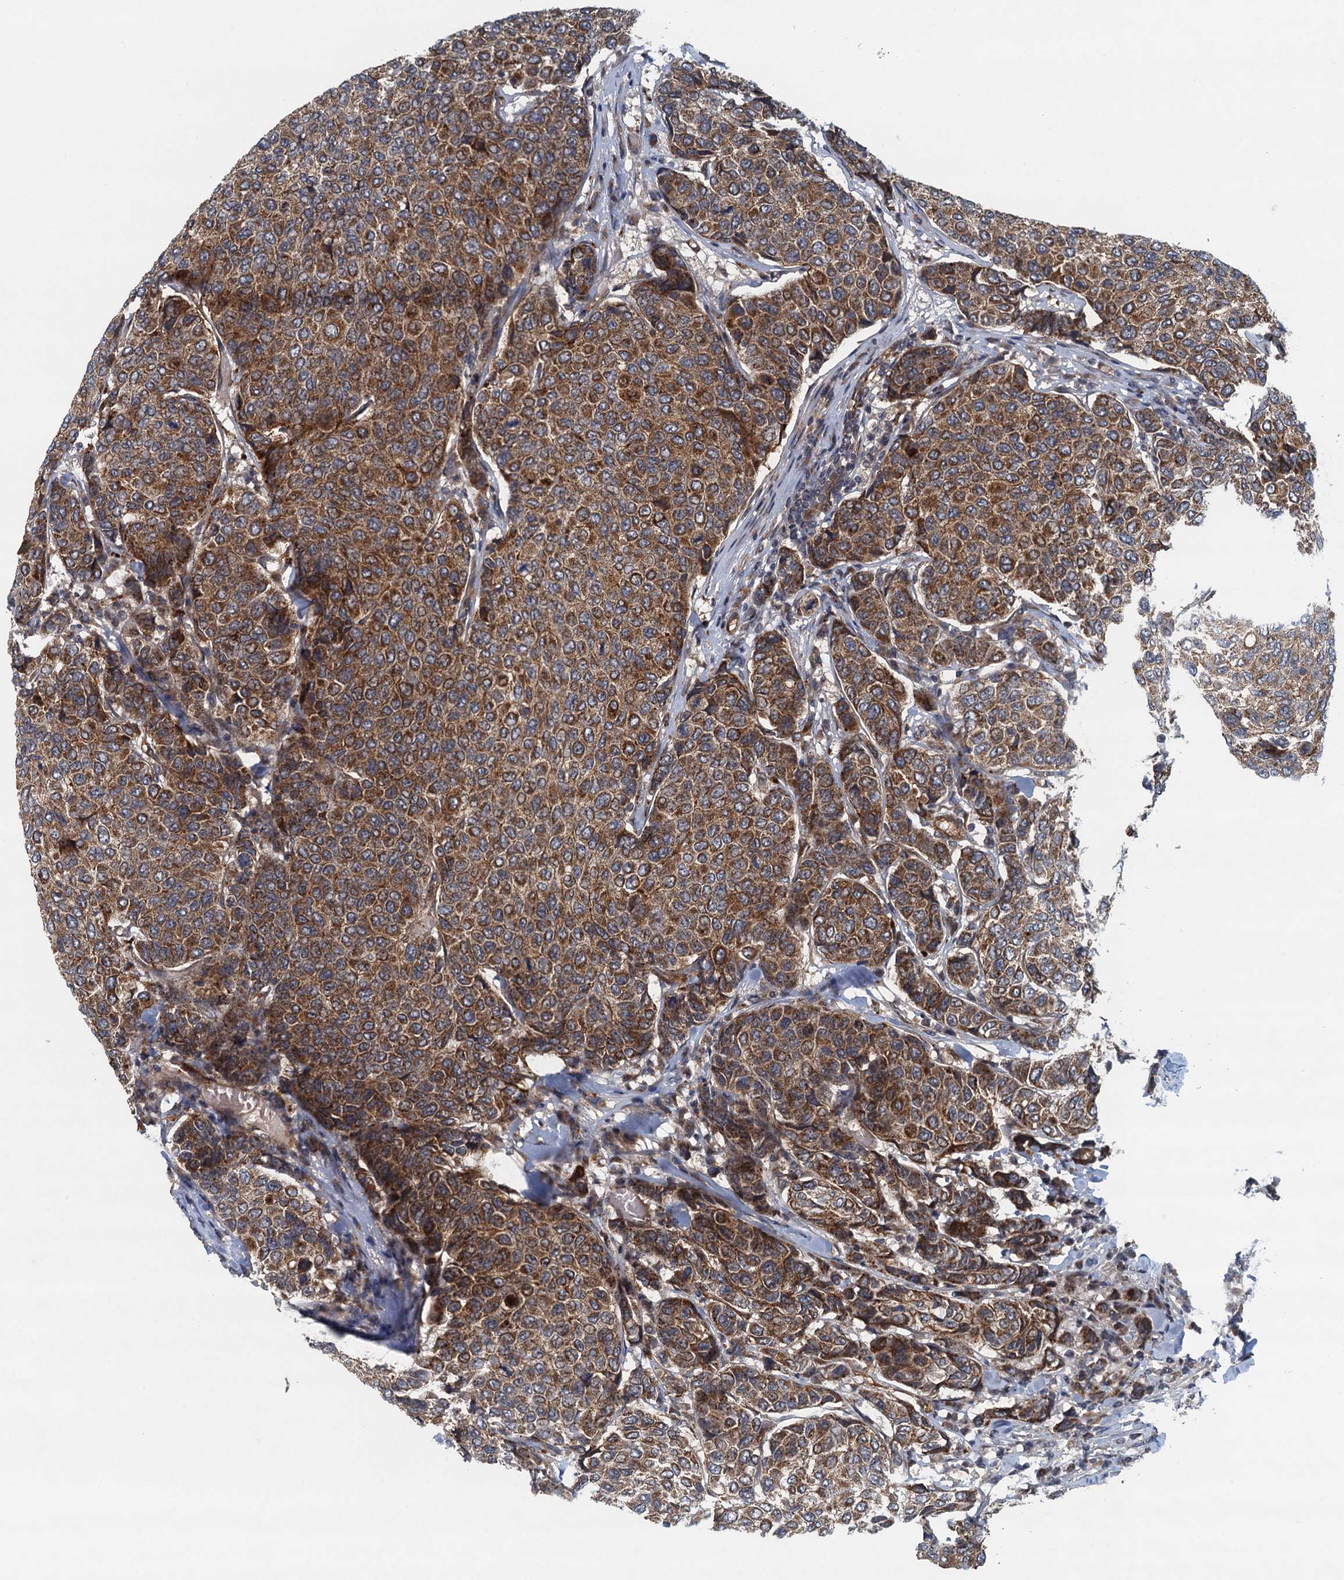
{"staining": {"intensity": "moderate", "quantity": ">75%", "location": "cytoplasmic/membranous"}, "tissue": "breast cancer", "cell_type": "Tumor cells", "image_type": "cancer", "snomed": [{"axis": "morphology", "description": "Duct carcinoma"}, {"axis": "topography", "description": "Breast"}], "caption": "Infiltrating ductal carcinoma (breast) was stained to show a protein in brown. There is medium levels of moderate cytoplasmic/membranous positivity in approximately >75% of tumor cells.", "gene": "NLRP10", "patient": {"sex": "female", "age": 55}}